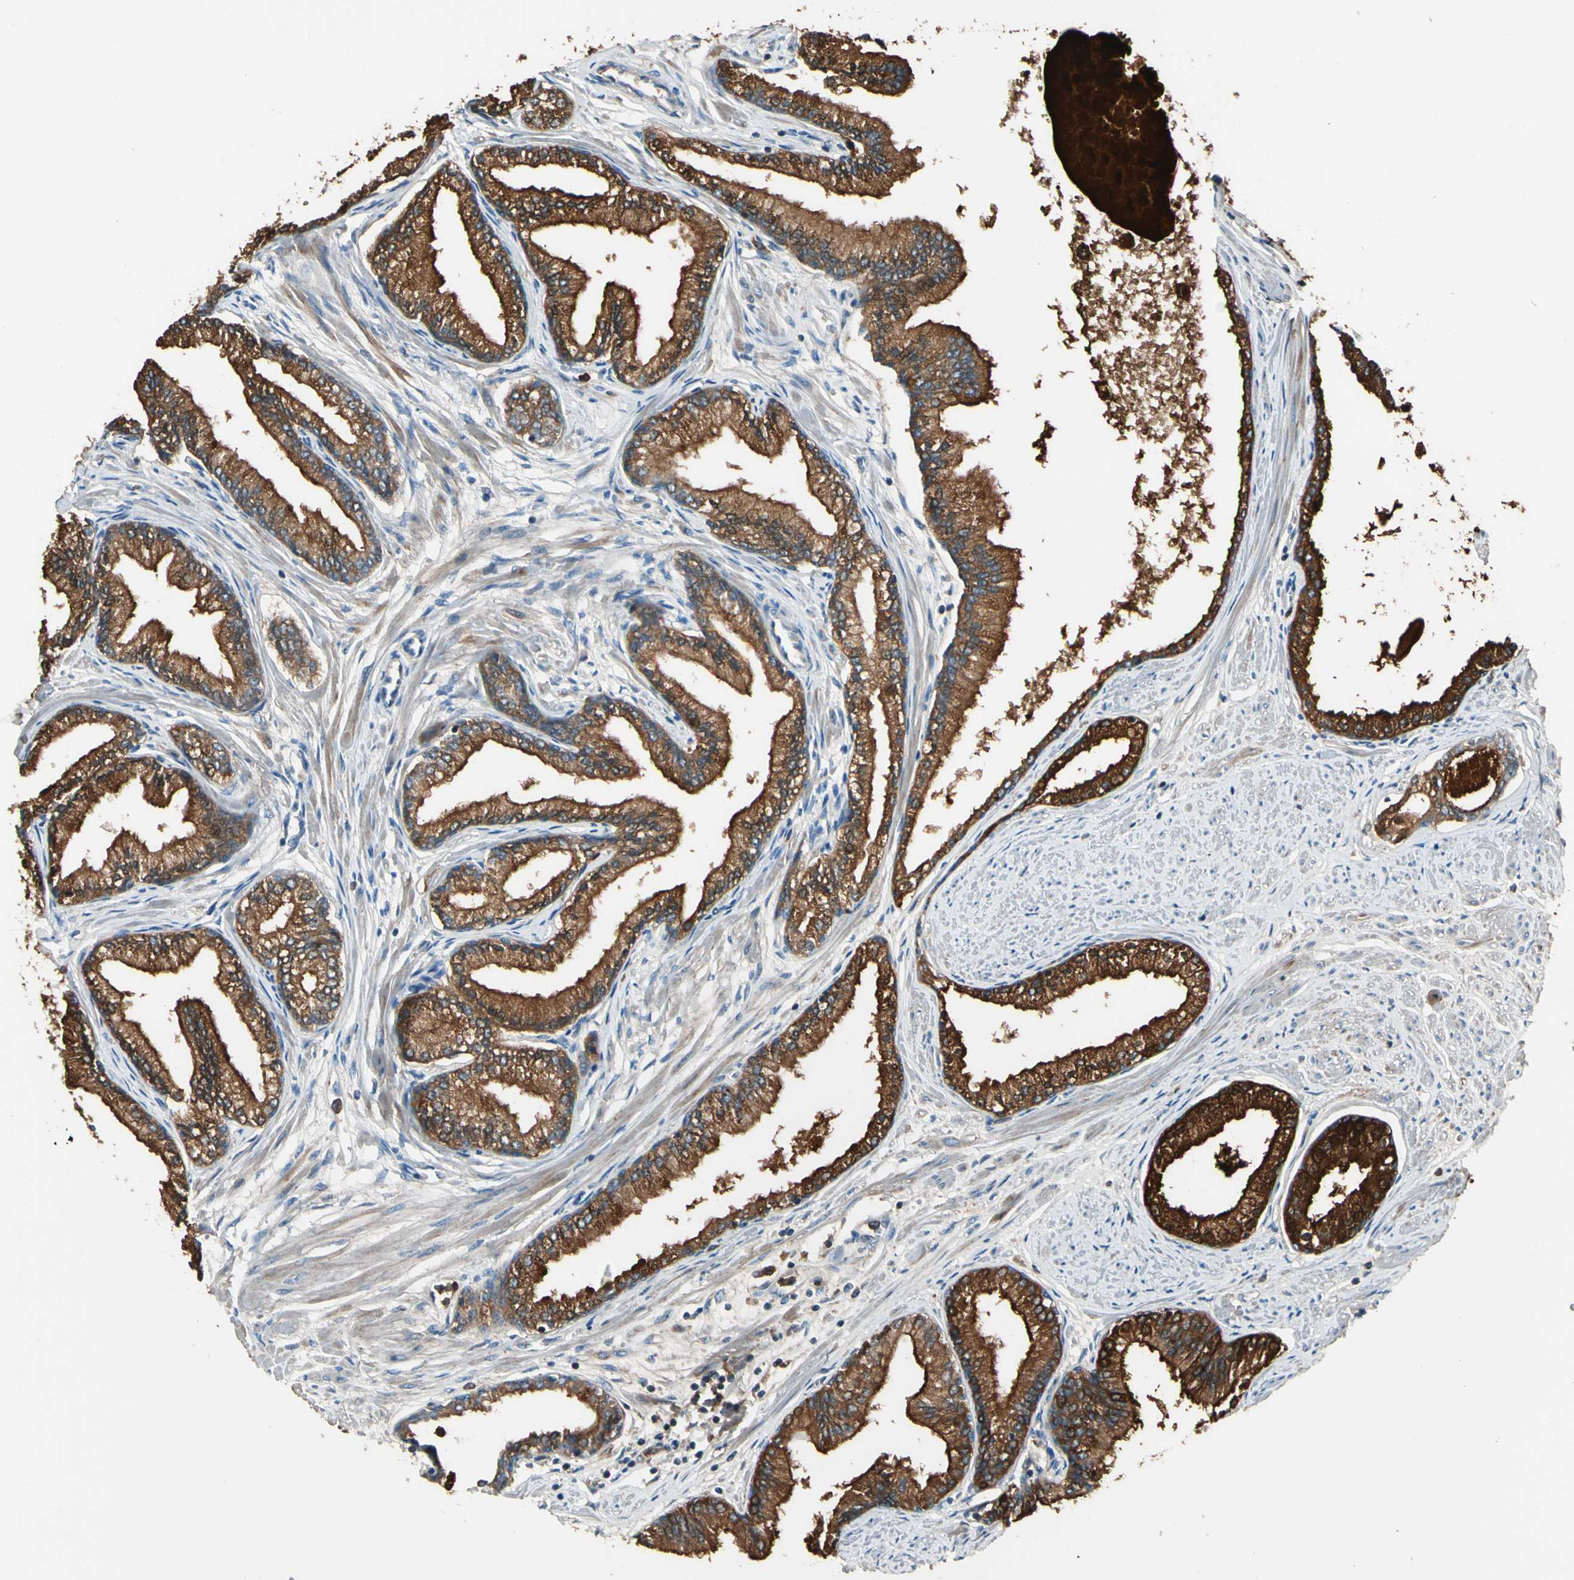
{"staining": {"intensity": "strong", "quantity": ">75%", "location": "cytoplasmic/membranous"}, "tissue": "prostate", "cell_type": "Glandular cells", "image_type": "normal", "snomed": [{"axis": "morphology", "description": "Normal tissue, NOS"}, {"axis": "topography", "description": "Prostate"}], "caption": "Normal prostate demonstrates strong cytoplasmic/membranous positivity in approximately >75% of glandular cells, visualized by immunohistochemistry. The protein is shown in brown color, while the nuclei are stained blue.", "gene": "STX11", "patient": {"sex": "male", "age": 64}}